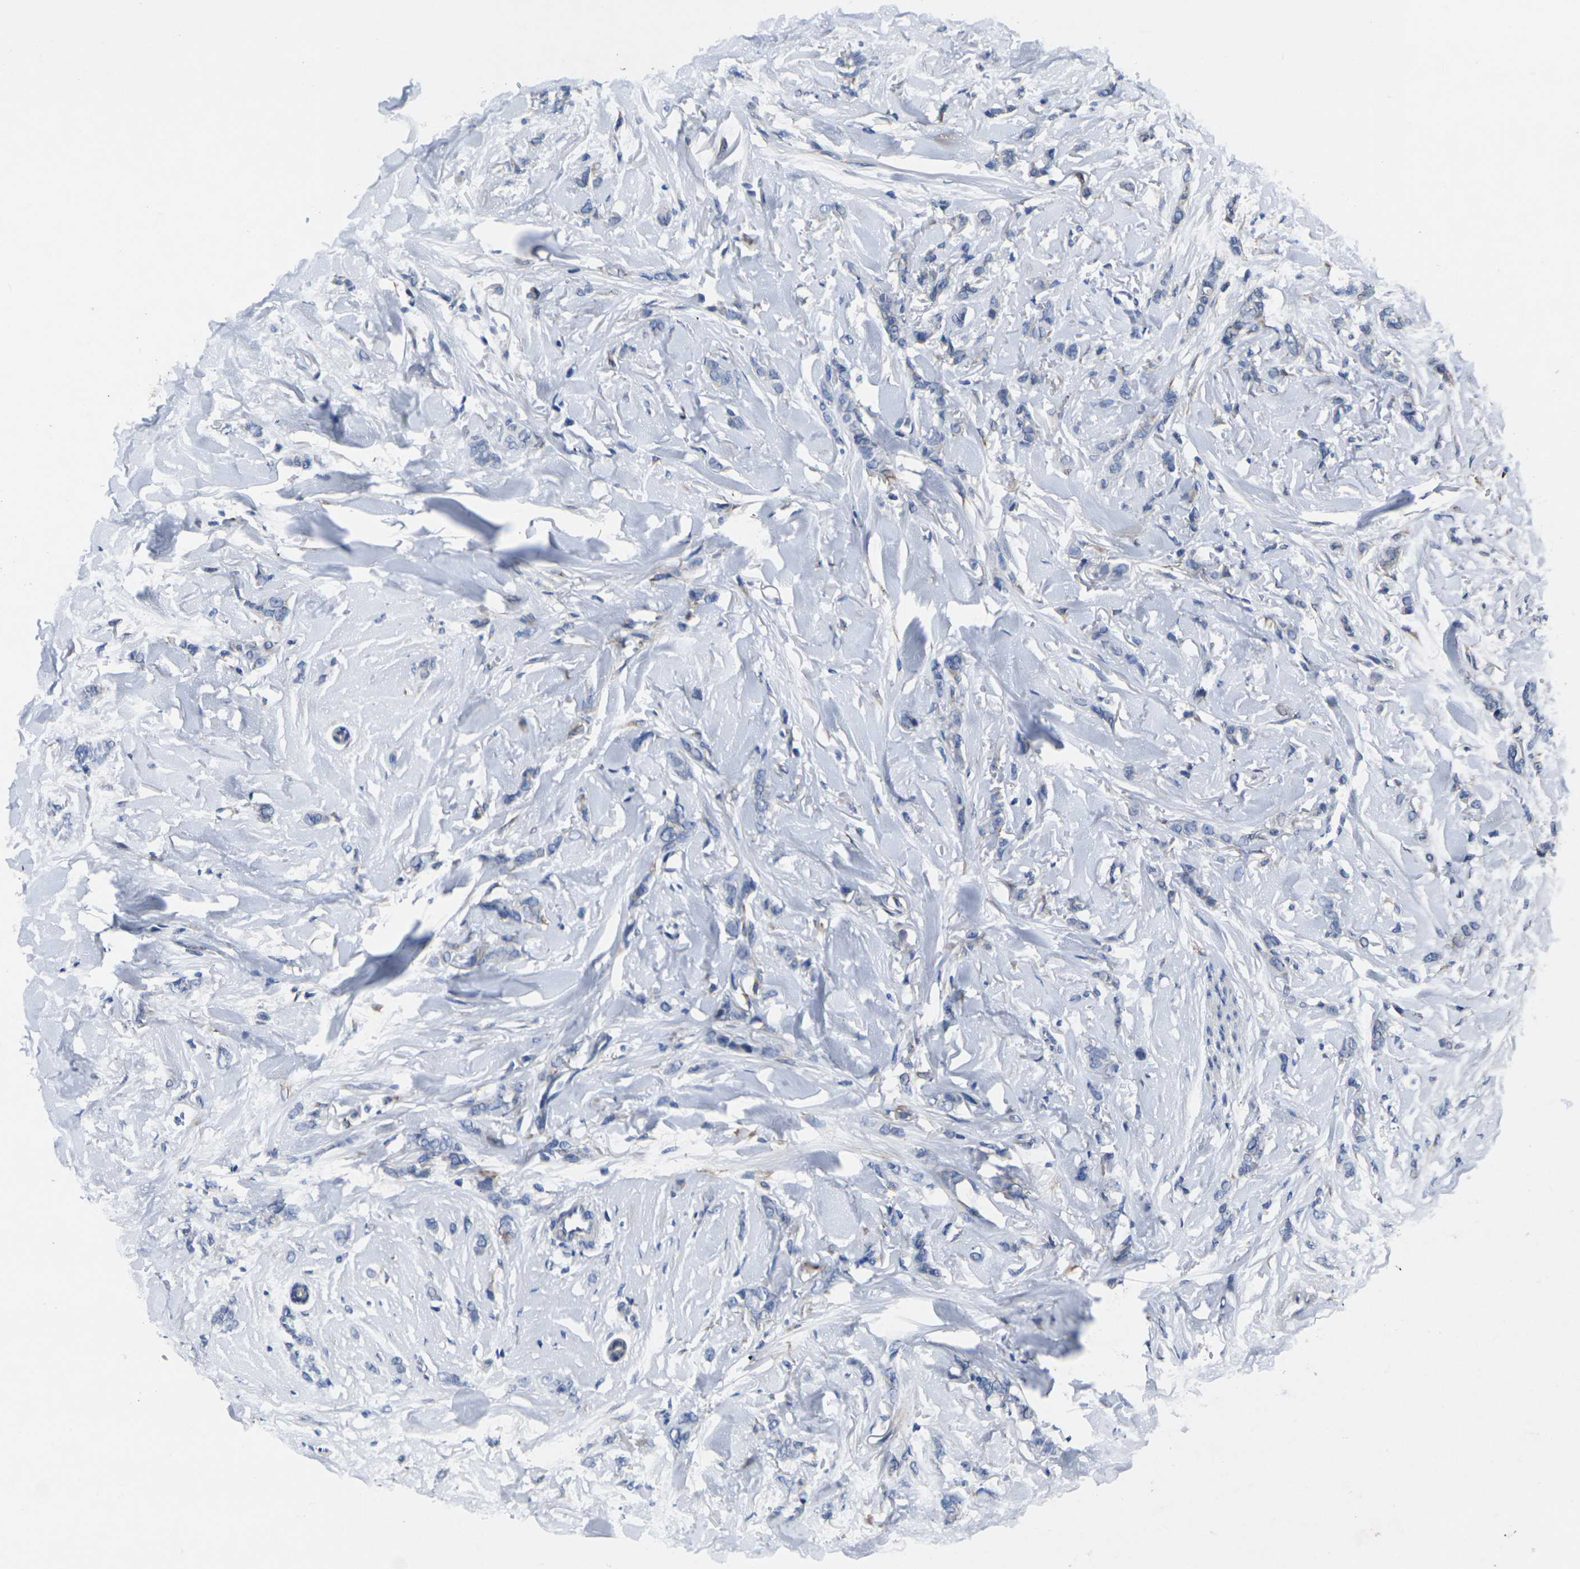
{"staining": {"intensity": "negative", "quantity": "none", "location": "none"}, "tissue": "breast cancer", "cell_type": "Tumor cells", "image_type": "cancer", "snomed": [{"axis": "morphology", "description": "Lobular carcinoma"}, {"axis": "topography", "description": "Skin"}, {"axis": "topography", "description": "Breast"}], "caption": "The histopathology image exhibits no staining of tumor cells in lobular carcinoma (breast).", "gene": "CYP2C8", "patient": {"sex": "female", "age": 46}}